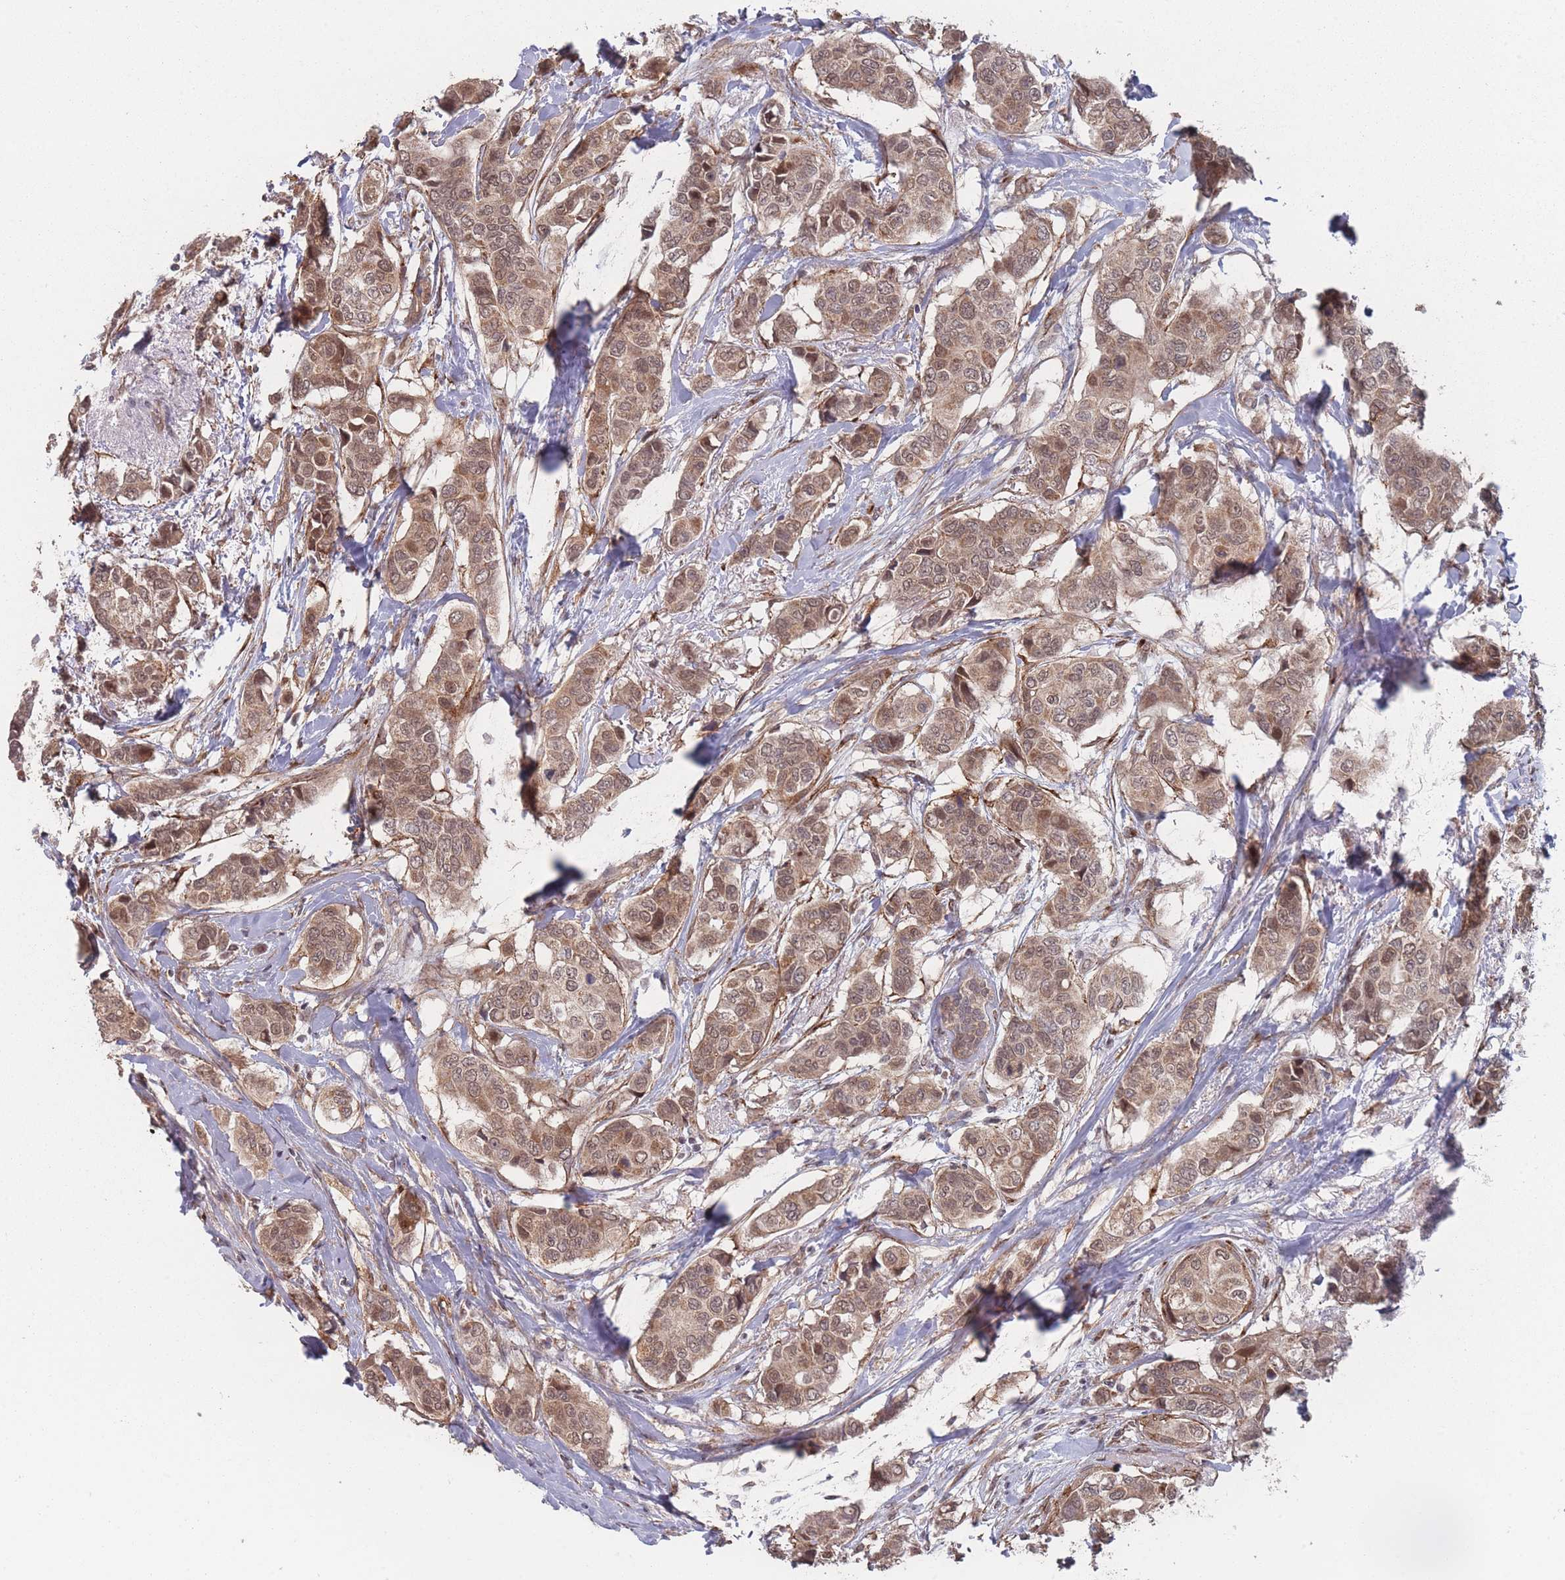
{"staining": {"intensity": "moderate", "quantity": ">75%", "location": "cytoplasmic/membranous,nuclear"}, "tissue": "breast cancer", "cell_type": "Tumor cells", "image_type": "cancer", "snomed": [{"axis": "morphology", "description": "Lobular carcinoma"}, {"axis": "topography", "description": "Breast"}], "caption": "Immunohistochemistry (IHC) micrograph of human lobular carcinoma (breast) stained for a protein (brown), which demonstrates medium levels of moderate cytoplasmic/membranous and nuclear positivity in approximately >75% of tumor cells.", "gene": "CNTRL", "patient": {"sex": "female", "age": 51}}